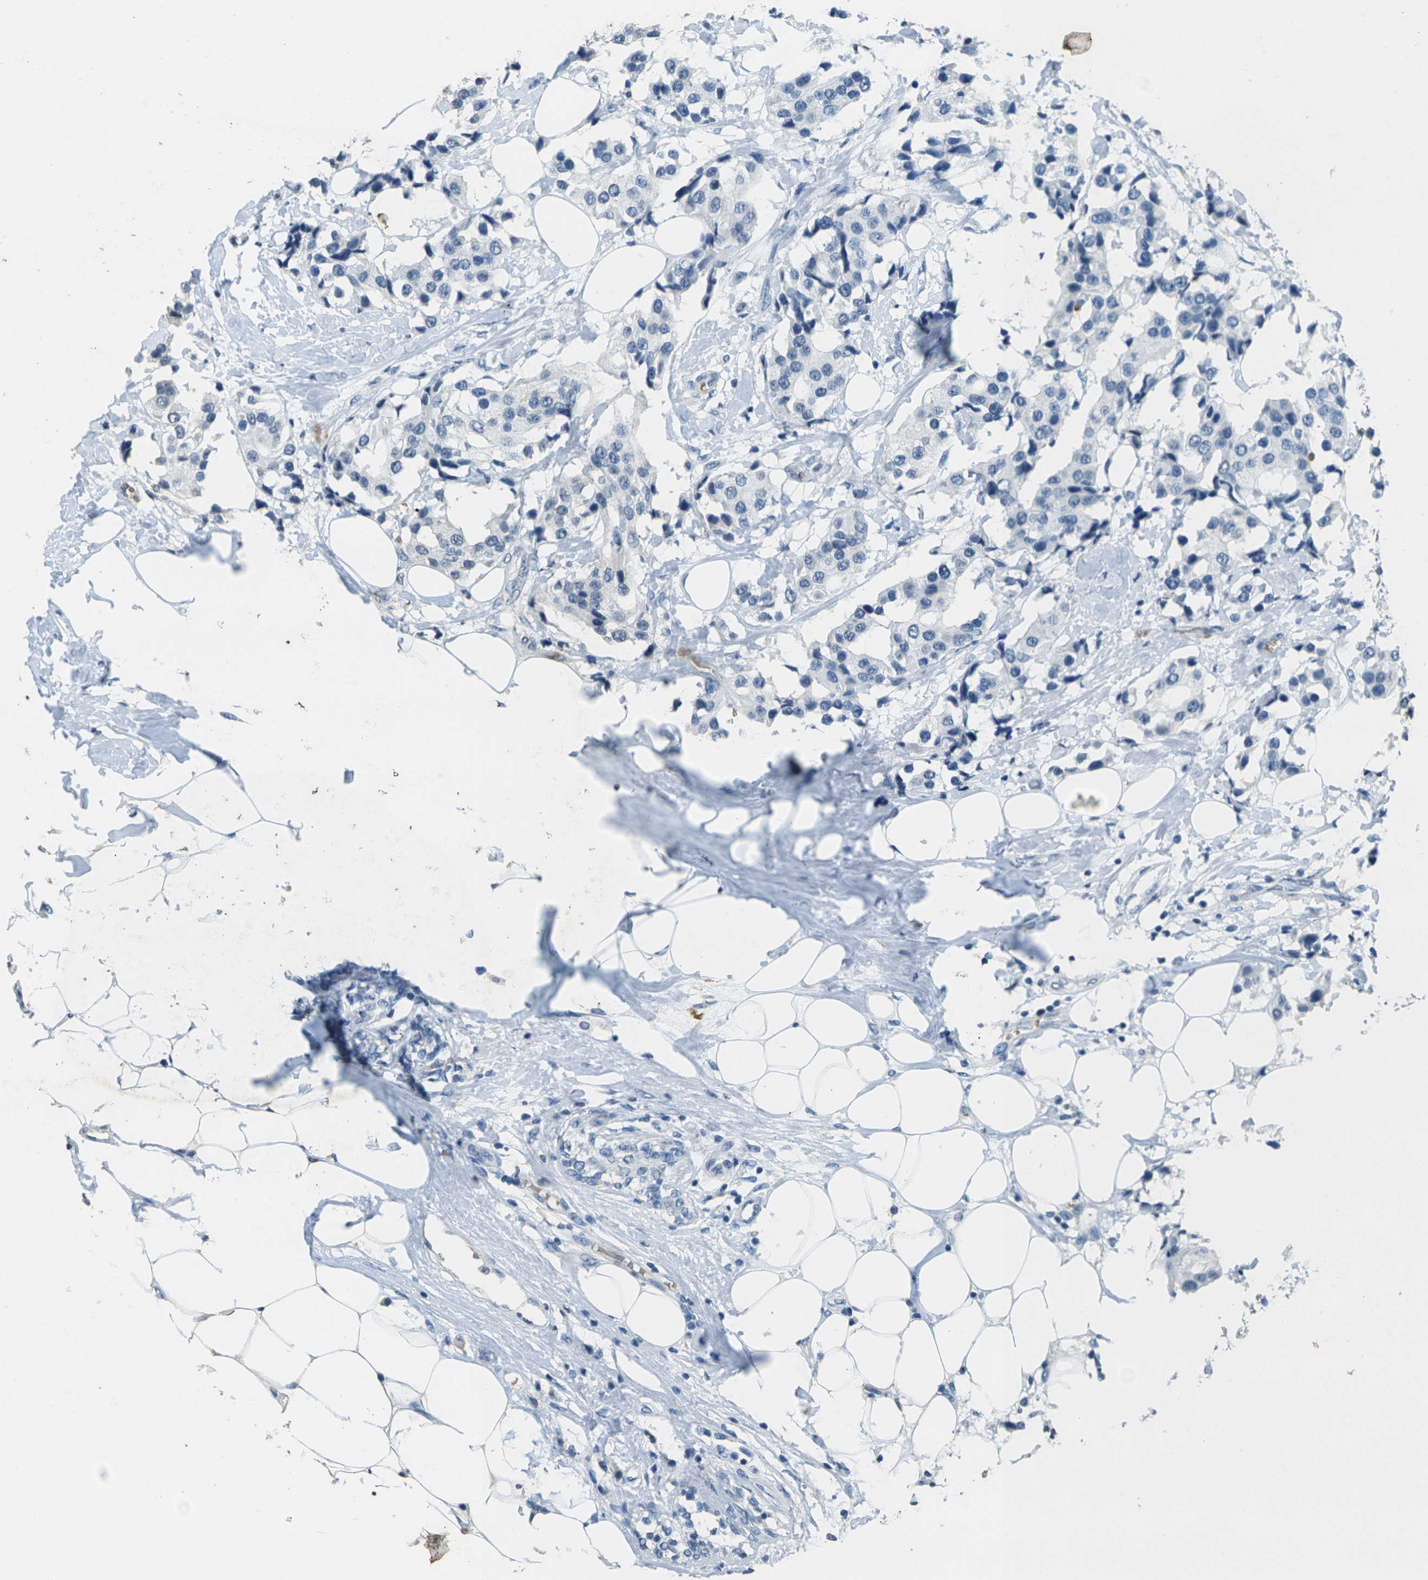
{"staining": {"intensity": "negative", "quantity": "none", "location": "none"}, "tissue": "breast cancer", "cell_type": "Tumor cells", "image_type": "cancer", "snomed": [{"axis": "morphology", "description": "Normal tissue, NOS"}, {"axis": "morphology", "description": "Duct carcinoma"}, {"axis": "topography", "description": "Breast"}], "caption": "Breast cancer was stained to show a protein in brown. There is no significant staining in tumor cells.", "gene": "HBB", "patient": {"sex": "female", "age": 39}}